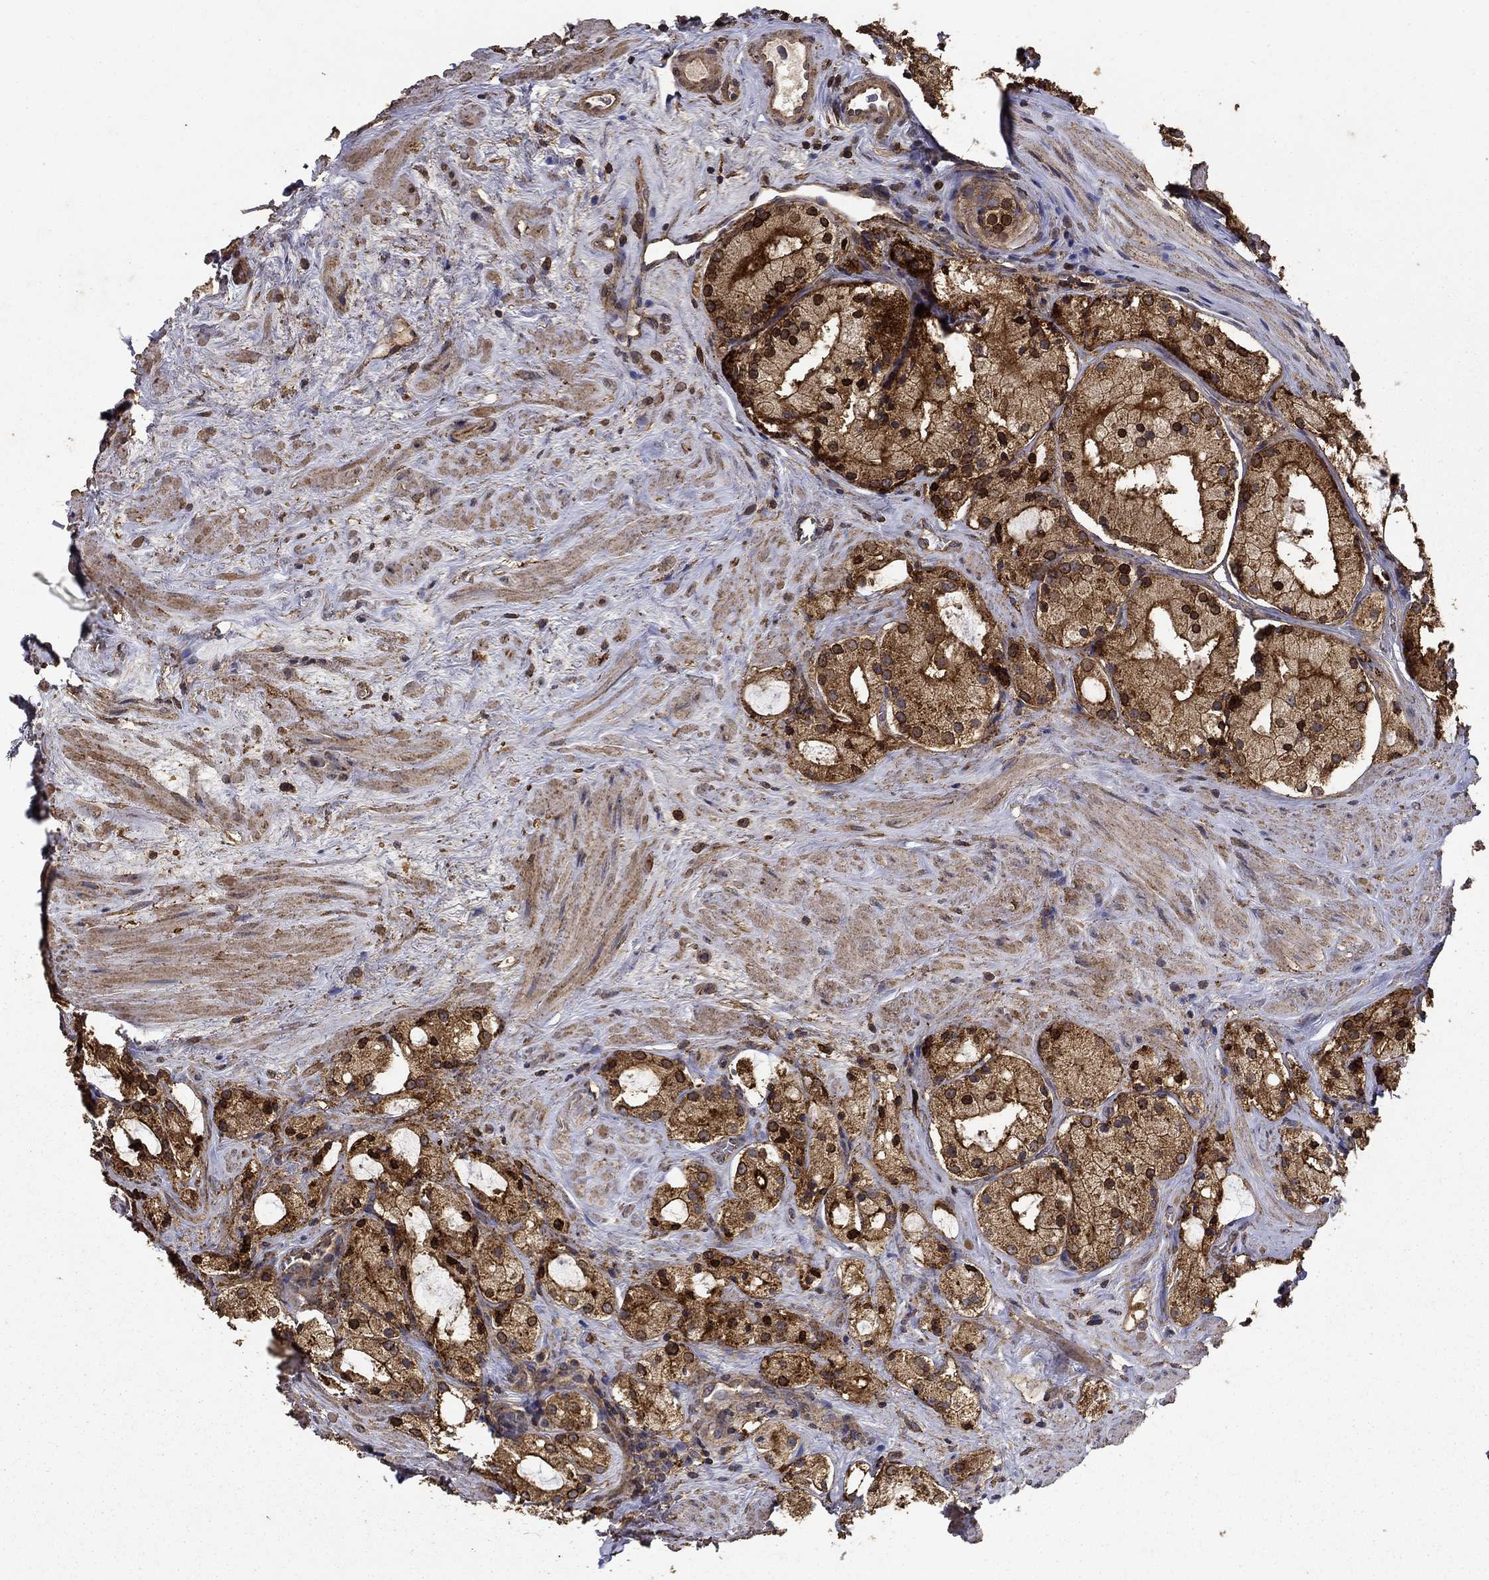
{"staining": {"intensity": "moderate", "quantity": ">75%", "location": "cytoplasmic/membranous,nuclear"}, "tissue": "prostate cancer", "cell_type": "Tumor cells", "image_type": "cancer", "snomed": [{"axis": "morphology", "description": "Adenocarcinoma, NOS"}, {"axis": "morphology", "description": "Adenocarcinoma, High grade"}, {"axis": "topography", "description": "Prostate"}], "caption": "High-magnification brightfield microscopy of prostate cancer (adenocarcinoma) stained with DAB (3,3'-diaminobenzidine) (brown) and counterstained with hematoxylin (blue). tumor cells exhibit moderate cytoplasmic/membranous and nuclear expression is seen in approximately>75% of cells.", "gene": "IFRD1", "patient": {"sex": "male", "age": 64}}